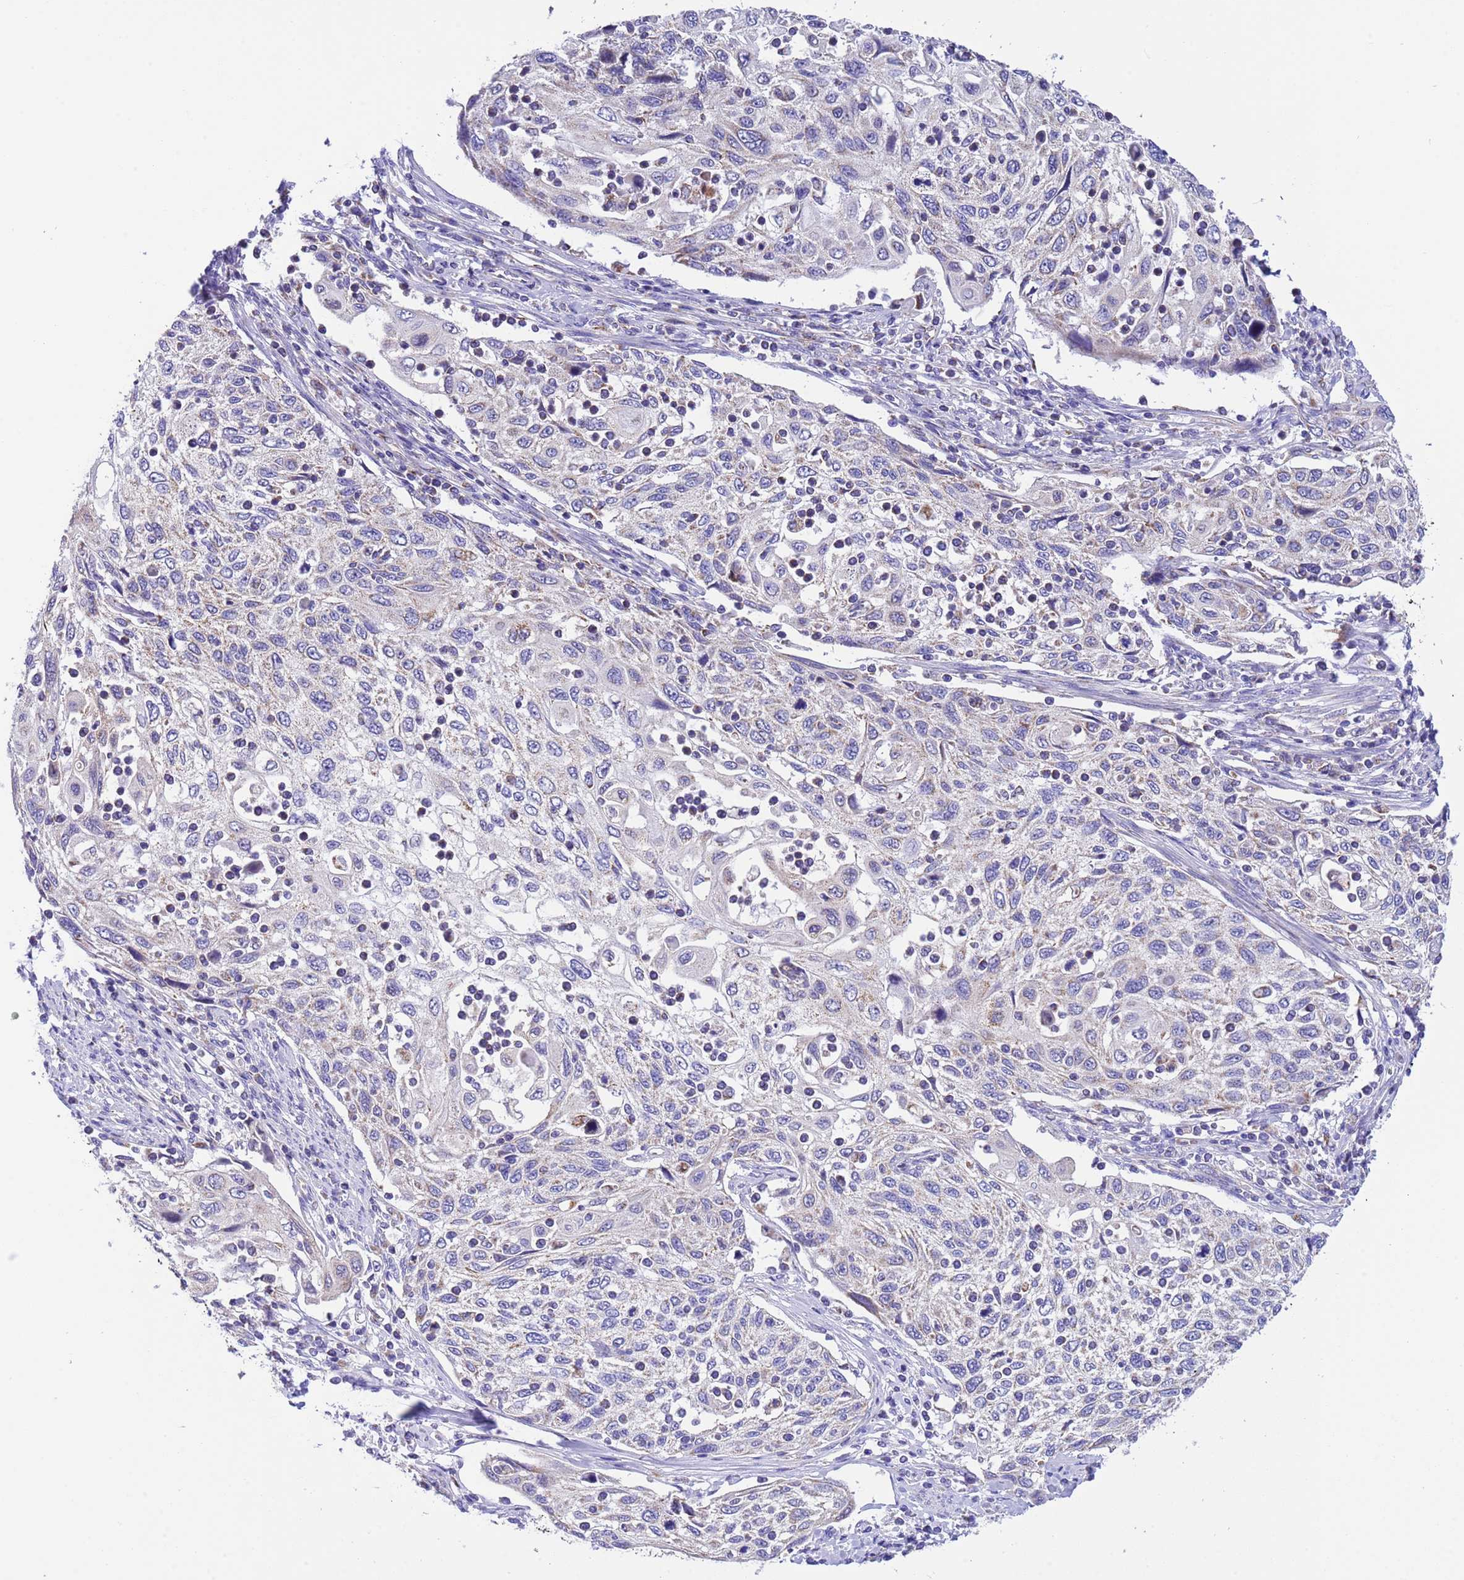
{"staining": {"intensity": "negative", "quantity": "none", "location": "none"}, "tissue": "cervical cancer", "cell_type": "Tumor cells", "image_type": "cancer", "snomed": [{"axis": "morphology", "description": "Squamous cell carcinoma, NOS"}, {"axis": "topography", "description": "Cervix"}], "caption": "Cervical squamous cell carcinoma was stained to show a protein in brown. There is no significant expression in tumor cells.", "gene": "CCDC191", "patient": {"sex": "female", "age": 70}}